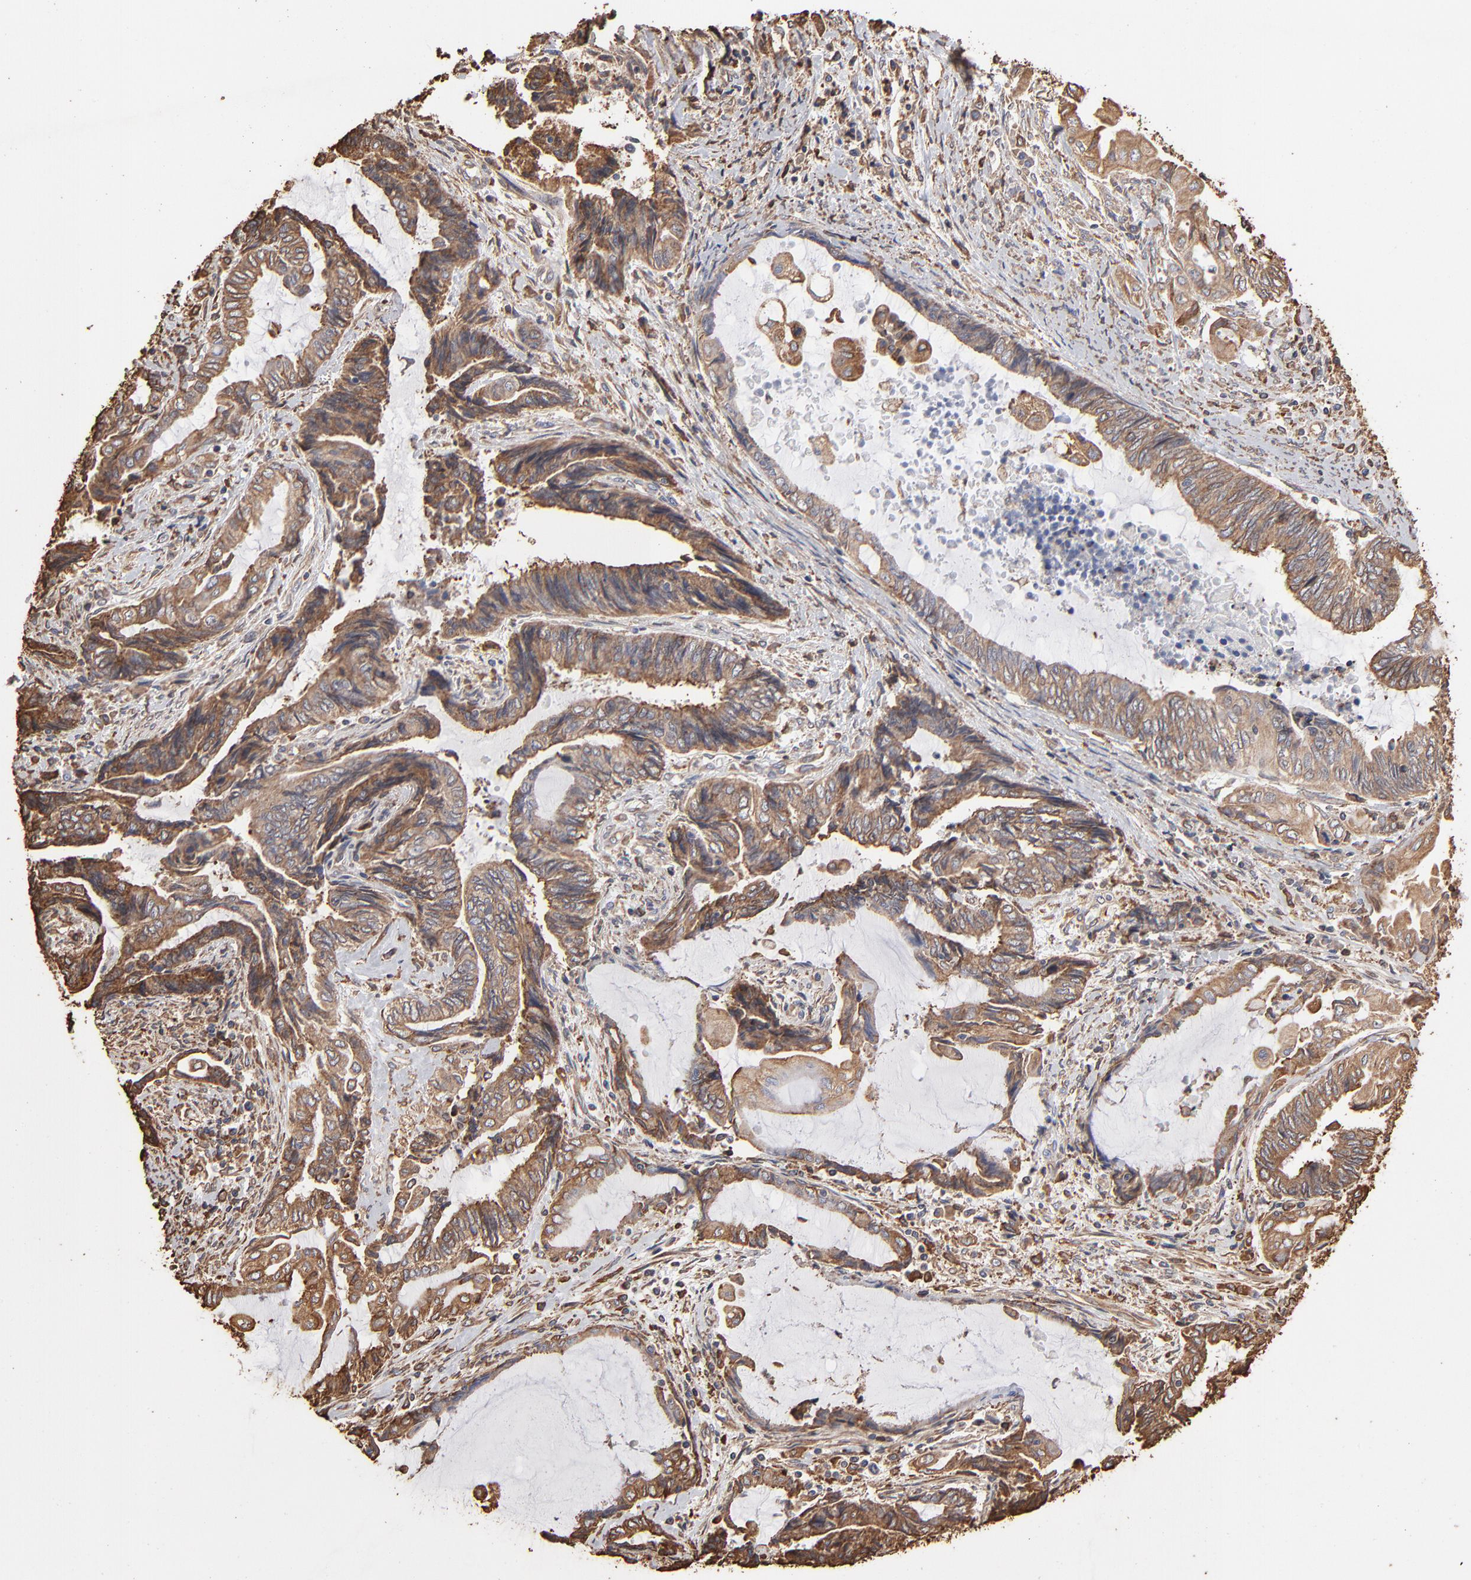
{"staining": {"intensity": "moderate", "quantity": ">75%", "location": "cytoplasmic/membranous"}, "tissue": "endometrial cancer", "cell_type": "Tumor cells", "image_type": "cancer", "snomed": [{"axis": "morphology", "description": "Adenocarcinoma, NOS"}, {"axis": "topography", "description": "Uterus"}, {"axis": "topography", "description": "Endometrium"}], "caption": "A medium amount of moderate cytoplasmic/membranous staining is present in approximately >75% of tumor cells in adenocarcinoma (endometrial) tissue. The protein of interest is shown in brown color, while the nuclei are stained blue.", "gene": "PDIA3", "patient": {"sex": "female", "age": 70}}